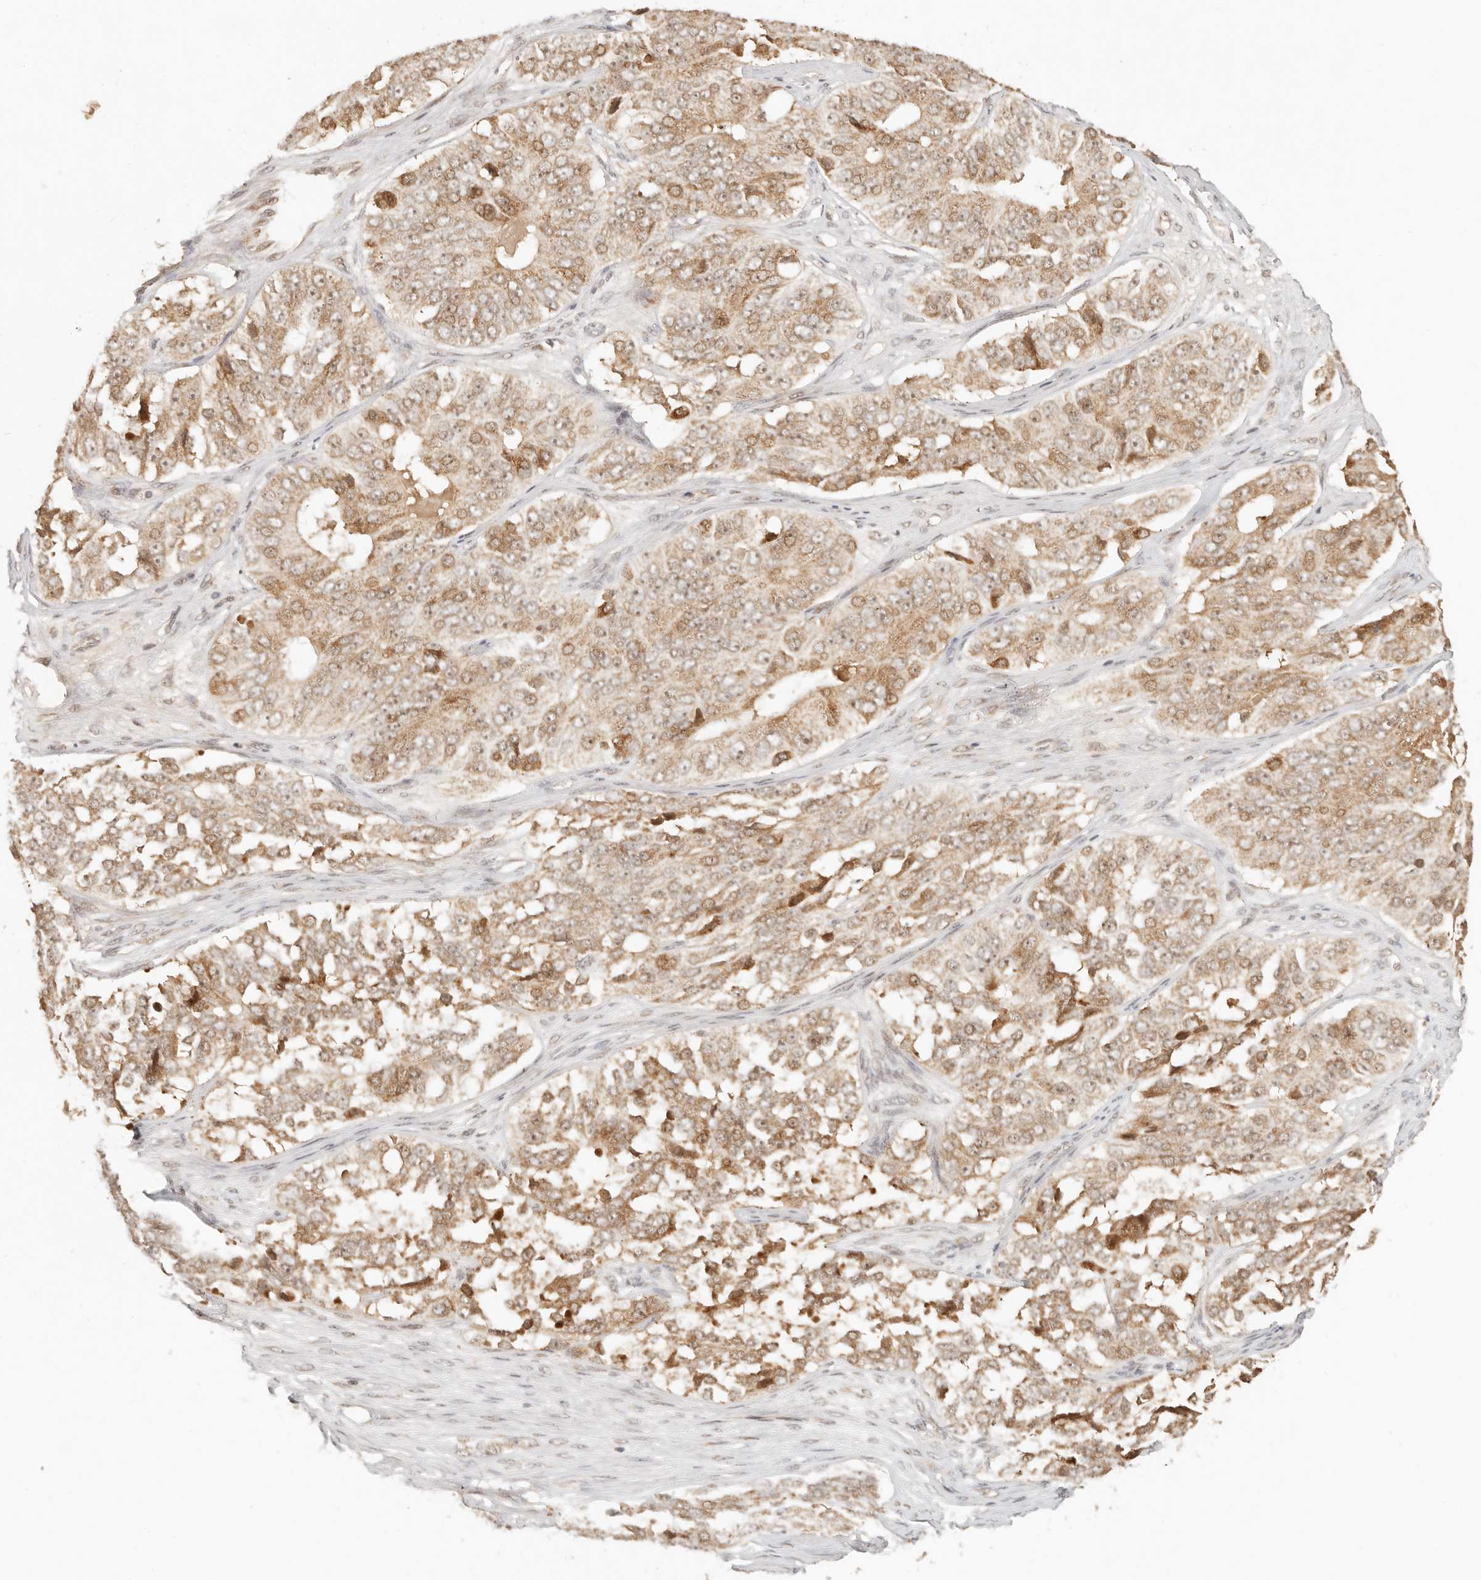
{"staining": {"intensity": "moderate", "quantity": ">75%", "location": "cytoplasmic/membranous"}, "tissue": "ovarian cancer", "cell_type": "Tumor cells", "image_type": "cancer", "snomed": [{"axis": "morphology", "description": "Carcinoma, endometroid"}, {"axis": "topography", "description": "Ovary"}], "caption": "Immunohistochemistry (IHC) (DAB) staining of human endometroid carcinoma (ovarian) shows moderate cytoplasmic/membranous protein expression in approximately >75% of tumor cells. (Stains: DAB in brown, nuclei in blue, Microscopy: brightfield microscopy at high magnification).", "gene": "INTS11", "patient": {"sex": "female", "age": 51}}